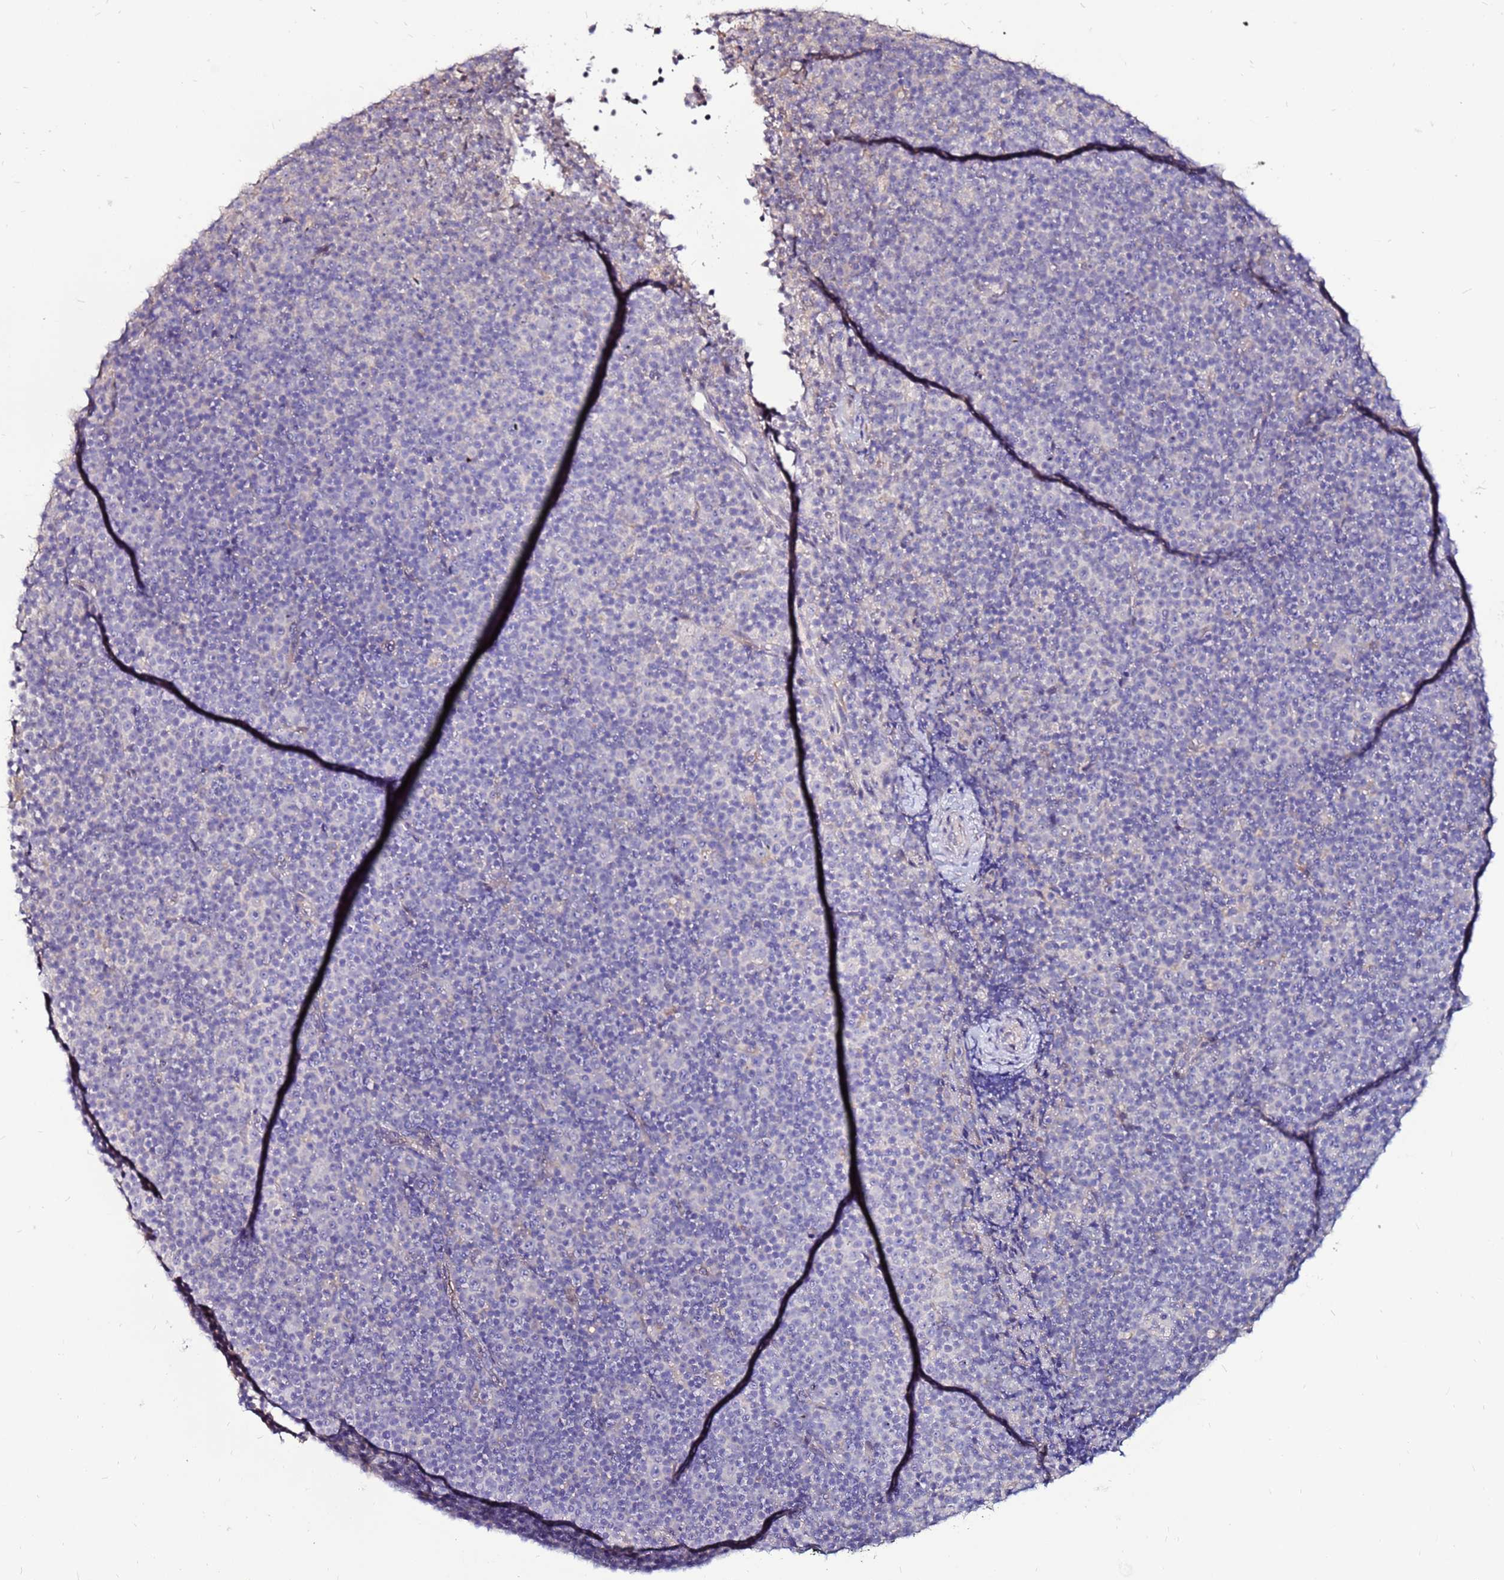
{"staining": {"intensity": "negative", "quantity": "none", "location": "none"}, "tissue": "lymphoma", "cell_type": "Tumor cells", "image_type": "cancer", "snomed": [{"axis": "morphology", "description": "Malignant lymphoma, non-Hodgkin's type, Low grade"}, {"axis": "topography", "description": "Lymph node"}], "caption": "IHC photomicrograph of low-grade malignant lymphoma, non-Hodgkin's type stained for a protein (brown), which displays no expression in tumor cells.", "gene": "SLC44A3", "patient": {"sex": "female", "age": 67}}